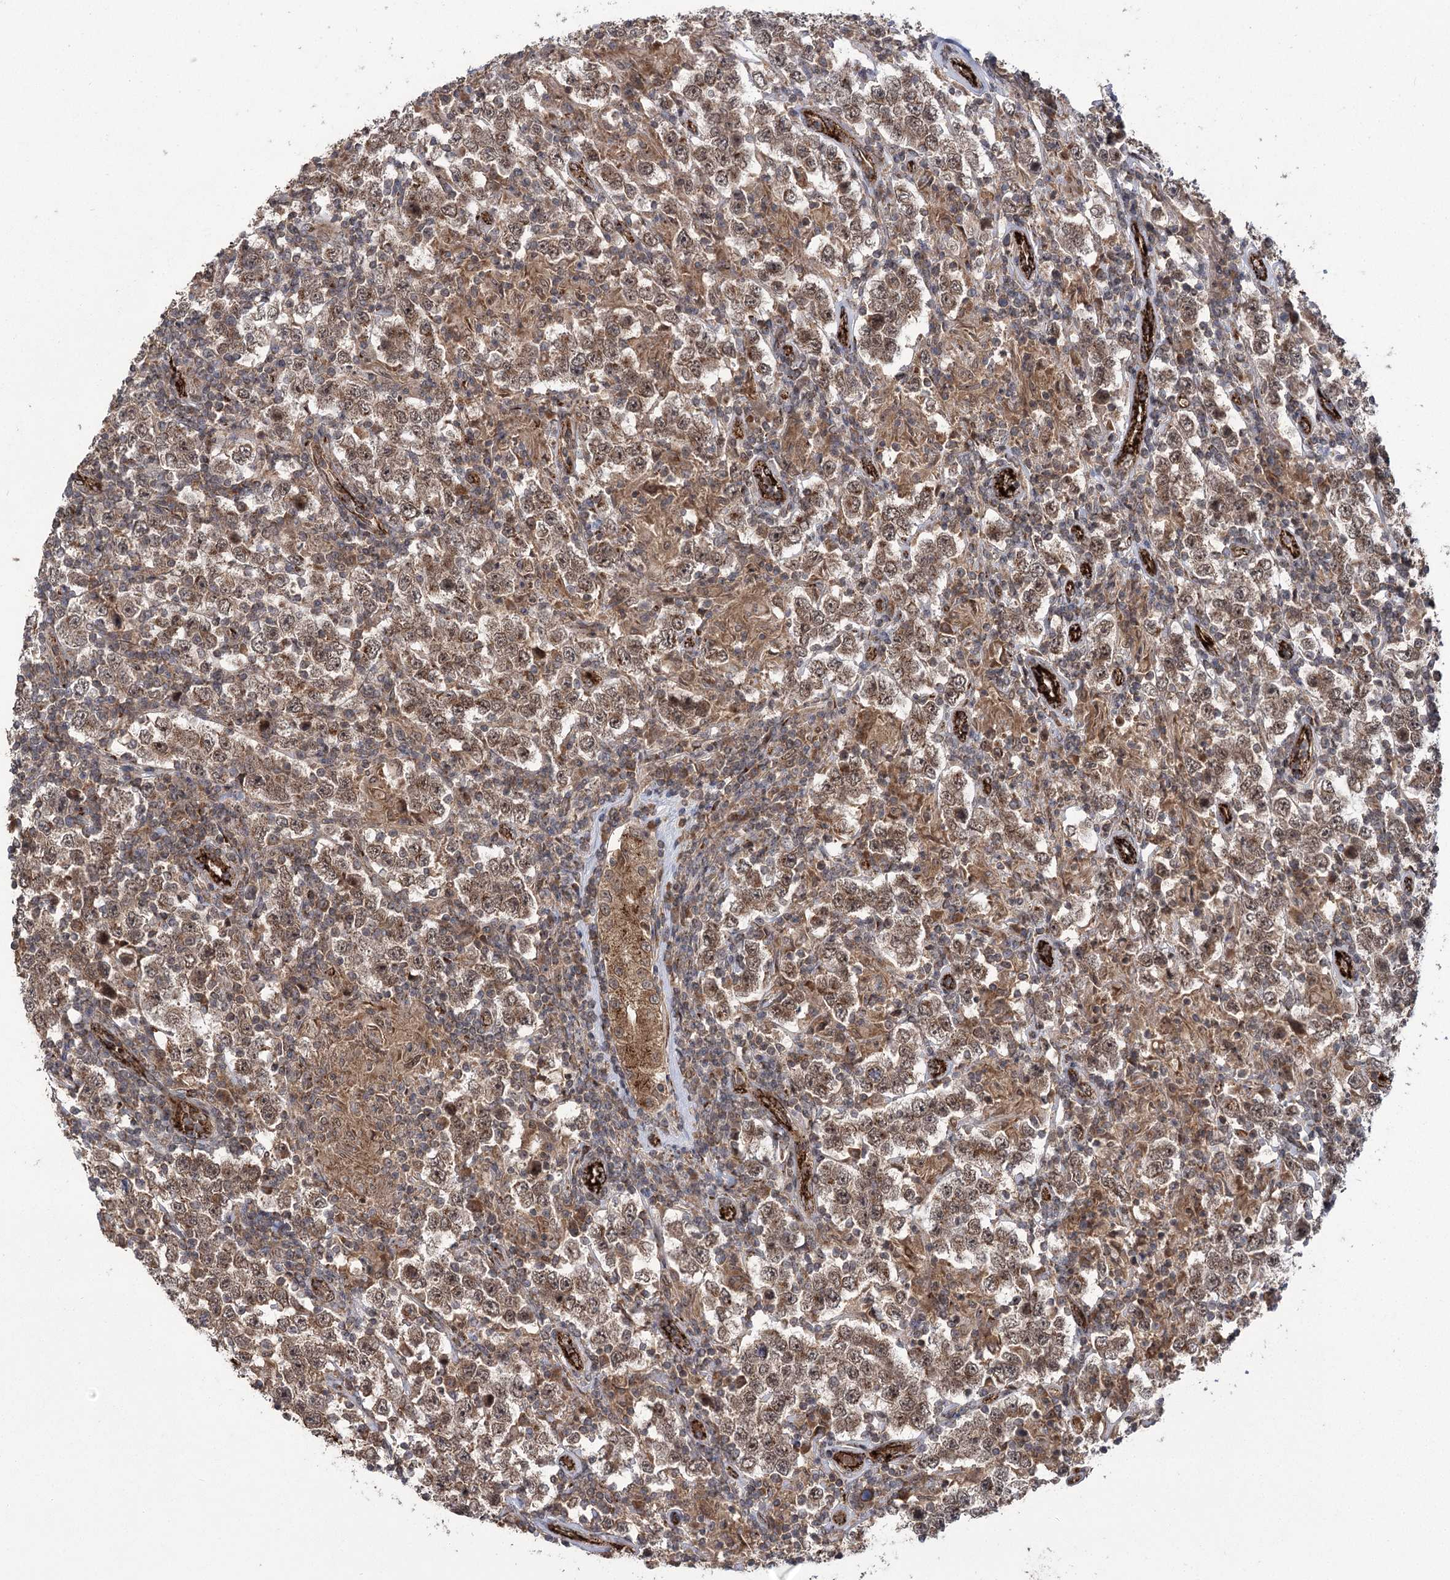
{"staining": {"intensity": "moderate", "quantity": ">75%", "location": "cytoplasmic/membranous,nuclear"}, "tissue": "testis cancer", "cell_type": "Tumor cells", "image_type": "cancer", "snomed": [{"axis": "morphology", "description": "Normal tissue, NOS"}, {"axis": "morphology", "description": "Urothelial carcinoma, High grade"}, {"axis": "morphology", "description": "Seminoma, NOS"}, {"axis": "morphology", "description": "Carcinoma, Embryonal, NOS"}, {"axis": "topography", "description": "Urinary bladder"}, {"axis": "topography", "description": "Testis"}], "caption": "The histopathology image reveals immunohistochemical staining of testis cancer. There is moderate cytoplasmic/membranous and nuclear expression is present in approximately >75% of tumor cells.", "gene": "CARD19", "patient": {"sex": "male", "age": 41}}